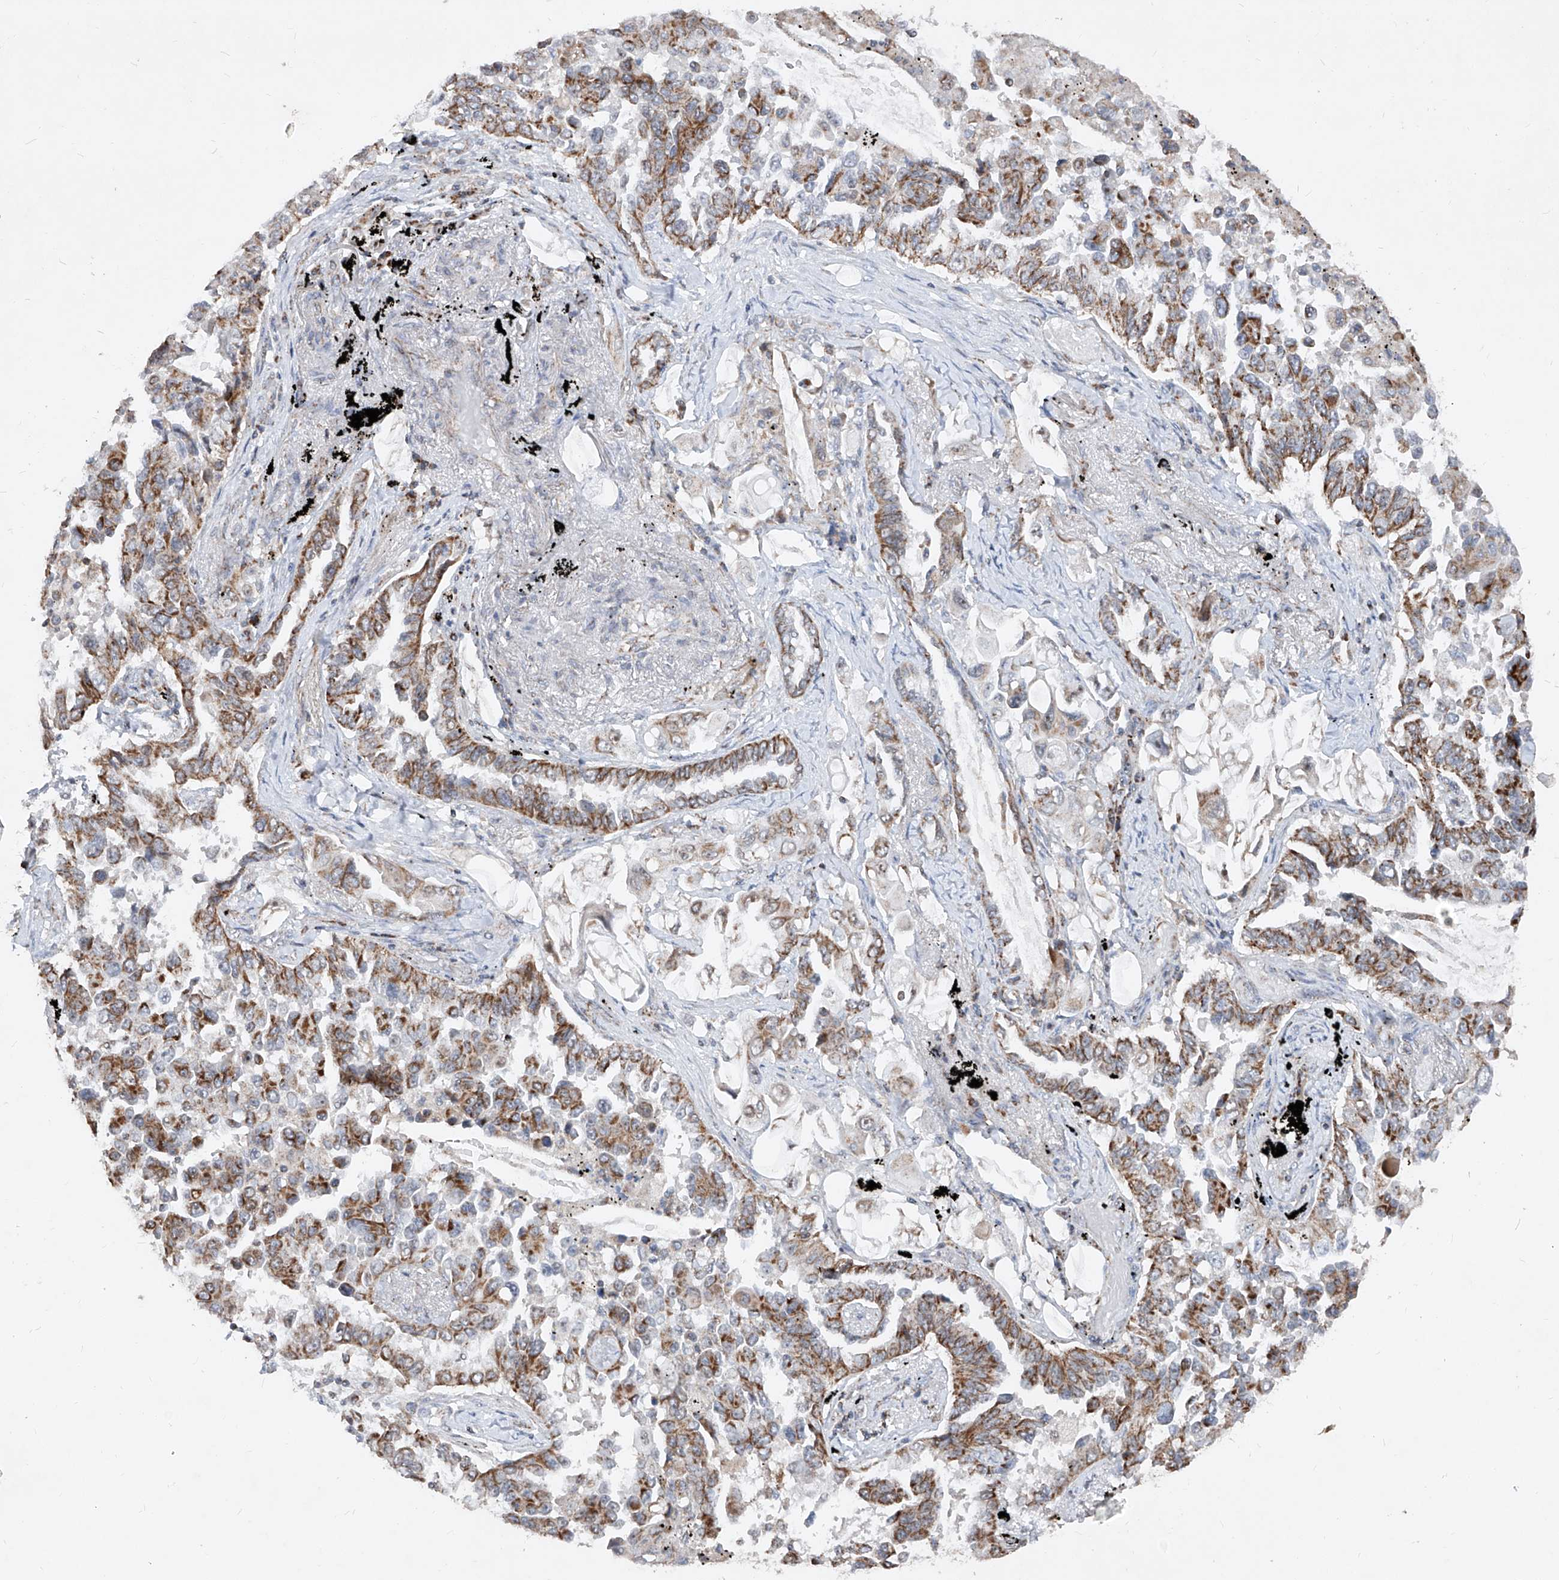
{"staining": {"intensity": "moderate", "quantity": ">75%", "location": "cytoplasmic/membranous"}, "tissue": "lung cancer", "cell_type": "Tumor cells", "image_type": "cancer", "snomed": [{"axis": "morphology", "description": "Adenocarcinoma, NOS"}, {"axis": "topography", "description": "Lung"}], "caption": "This is an image of immunohistochemistry (IHC) staining of adenocarcinoma (lung), which shows moderate staining in the cytoplasmic/membranous of tumor cells.", "gene": "NDUFB3", "patient": {"sex": "female", "age": 67}}